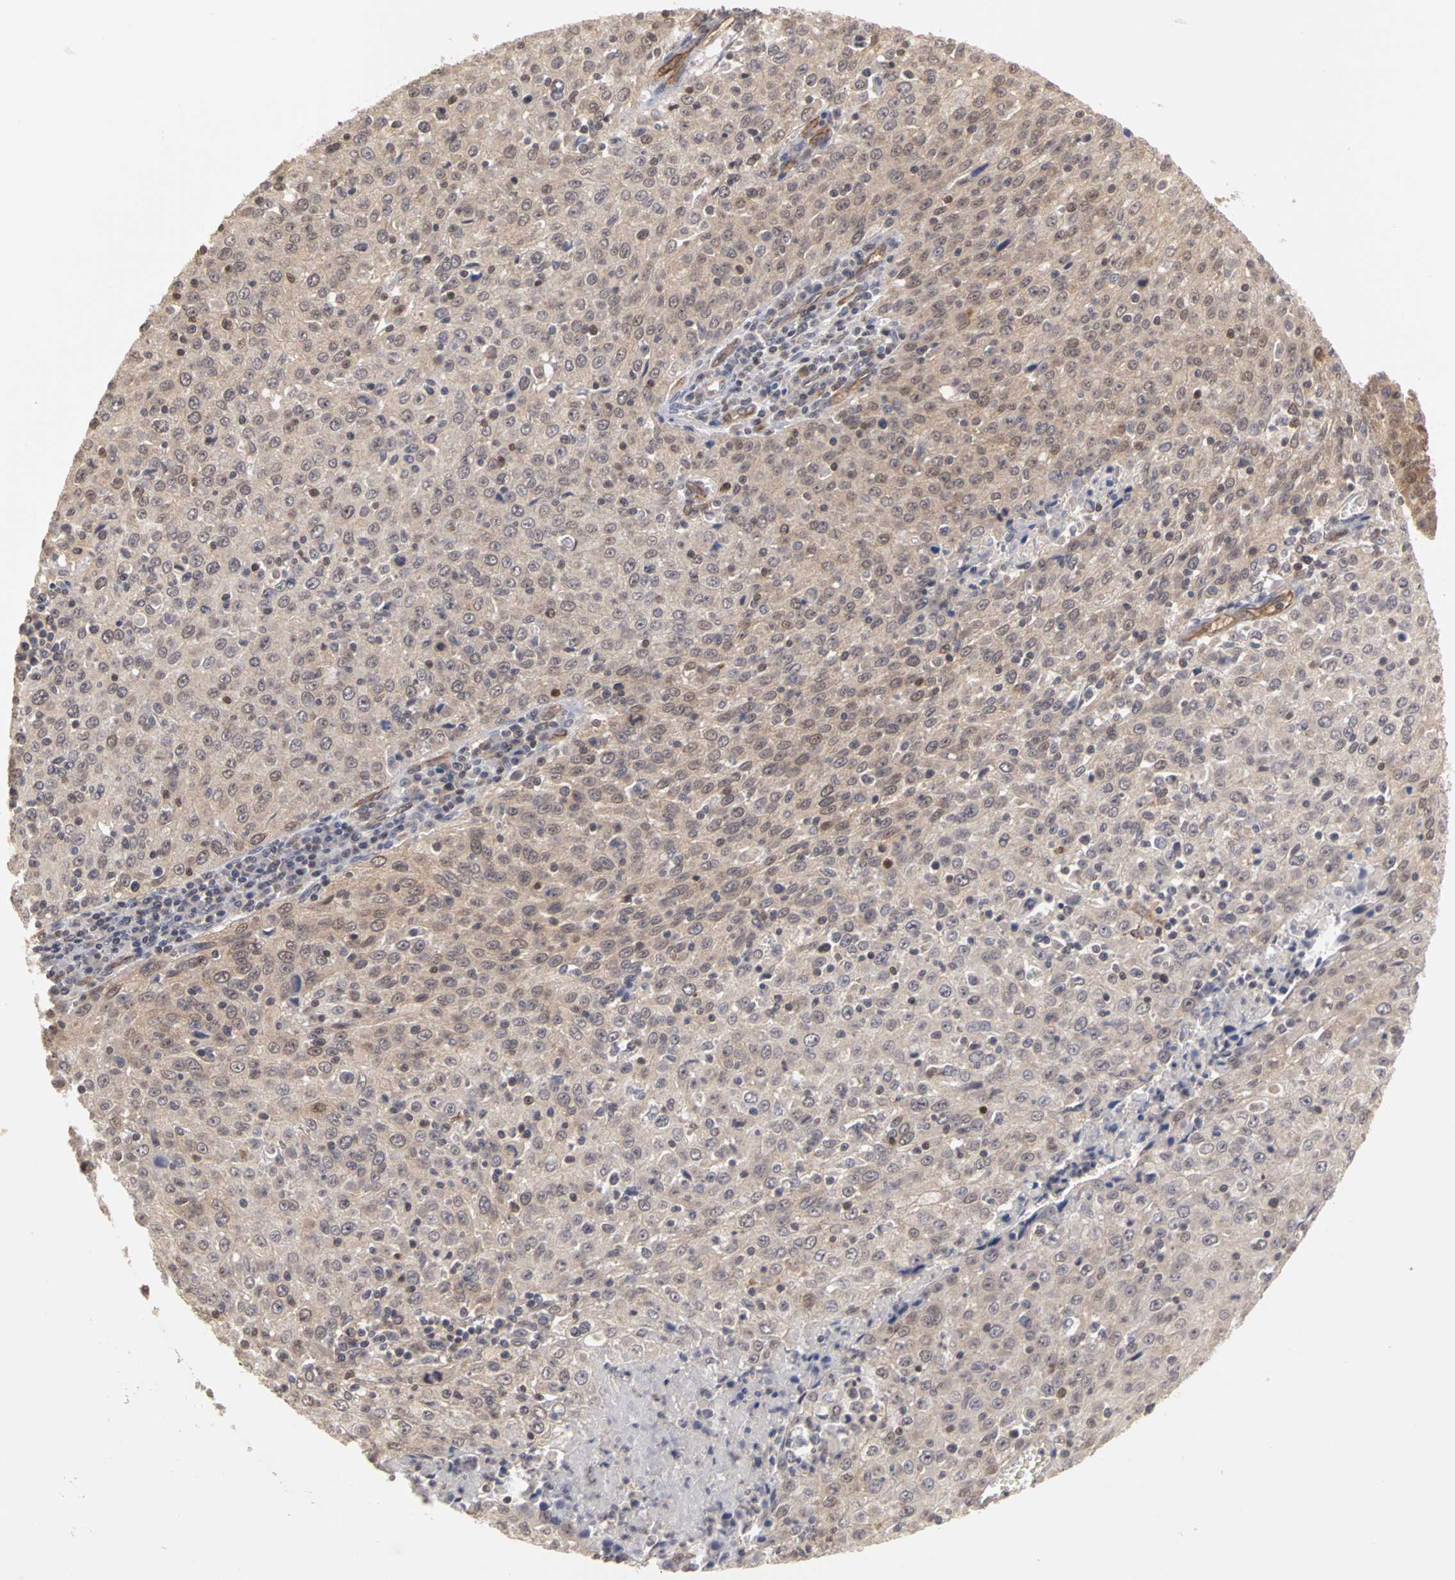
{"staining": {"intensity": "weak", "quantity": ">75%", "location": "cytoplasmic/membranous,nuclear"}, "tissue": "cervical cancer", "cell_type": "Tumor cells", "image_type": "cancer", "snomed": [{"axis": "morphology", "description": "Squamous cell carcinoma, NOS"}, {"axis": "topography", "description": "Cervix"}], "caption": "High-magnification brightfield microscopy of squamous cell carcinoma (cervical) stained with DAB (3,3'-diaminobenzidine) (brown) and counterstained with hematoxylin (blue). tumor cells exhibit weak cytoplasmic/membranous and nuclear positivity is present in about>75% of cells.", "gene": "PLEKHA1", "patient": {"sex": "female", "age": 27}}